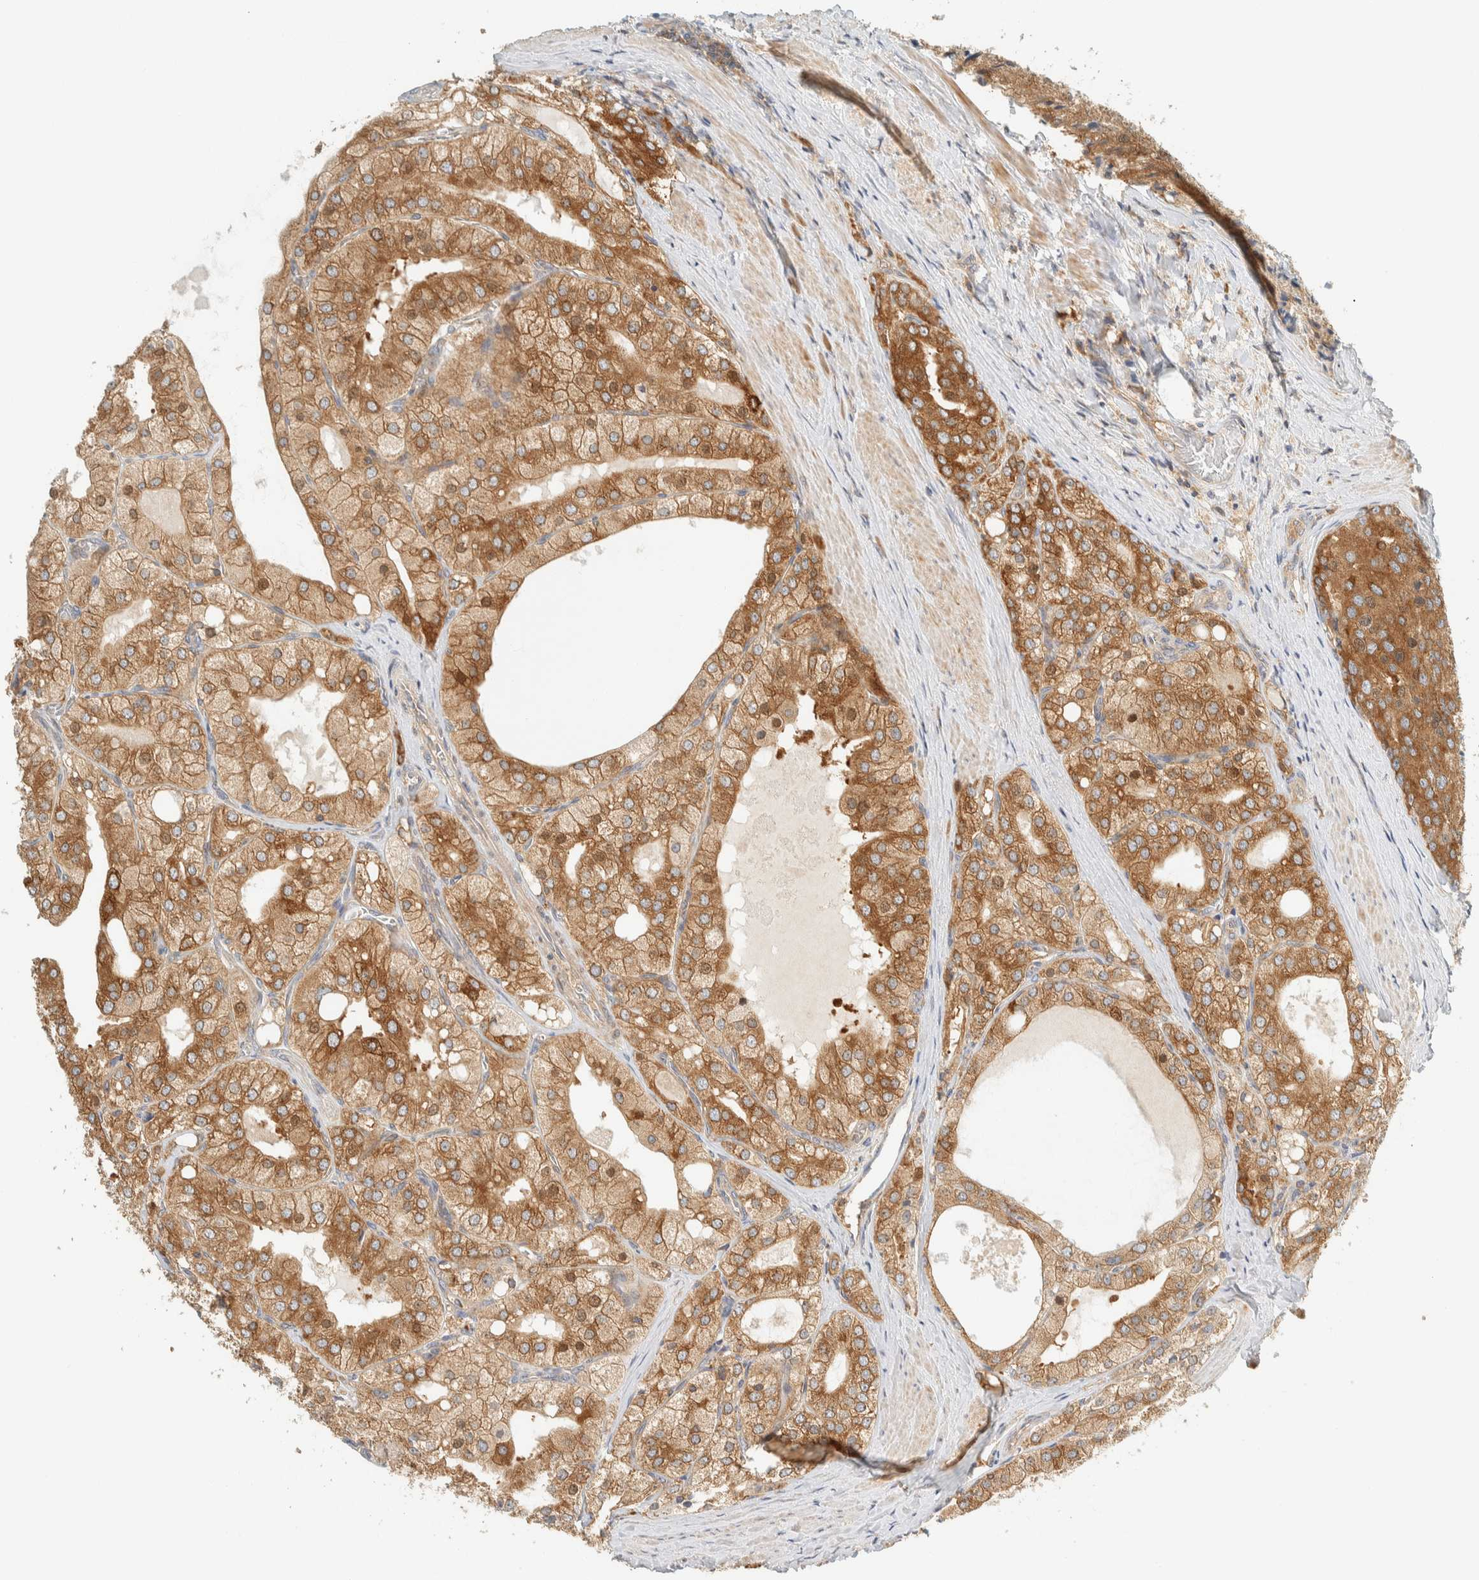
{"staining": {"intensity": "moderate", "quantity": ">75%", "location": "cytoplasmic/membranous"}, "tissue": "prostate cancer", "cell_type": "Tumor cells", "image_type": "cancer", "snomed": [{"axis": "morphology", "description": "Adenocarcinoma, High grade"}, {"axis": "topography", "description": "Prostate"}], "caption": "Immunohistochemistry image of neoplastic tissue: human prostate high-grade adenocarcinoma stained using immunohistochemistry (IHC) demonstrates medium levels of moderate protein expression localized specifically in the cytoplasmic/membranous of tumor cells, appearing as a cytoplasmic/membranous brown color.", "gene": "ARFGEF1", "patient": {"sex": "male", "age": 50}}